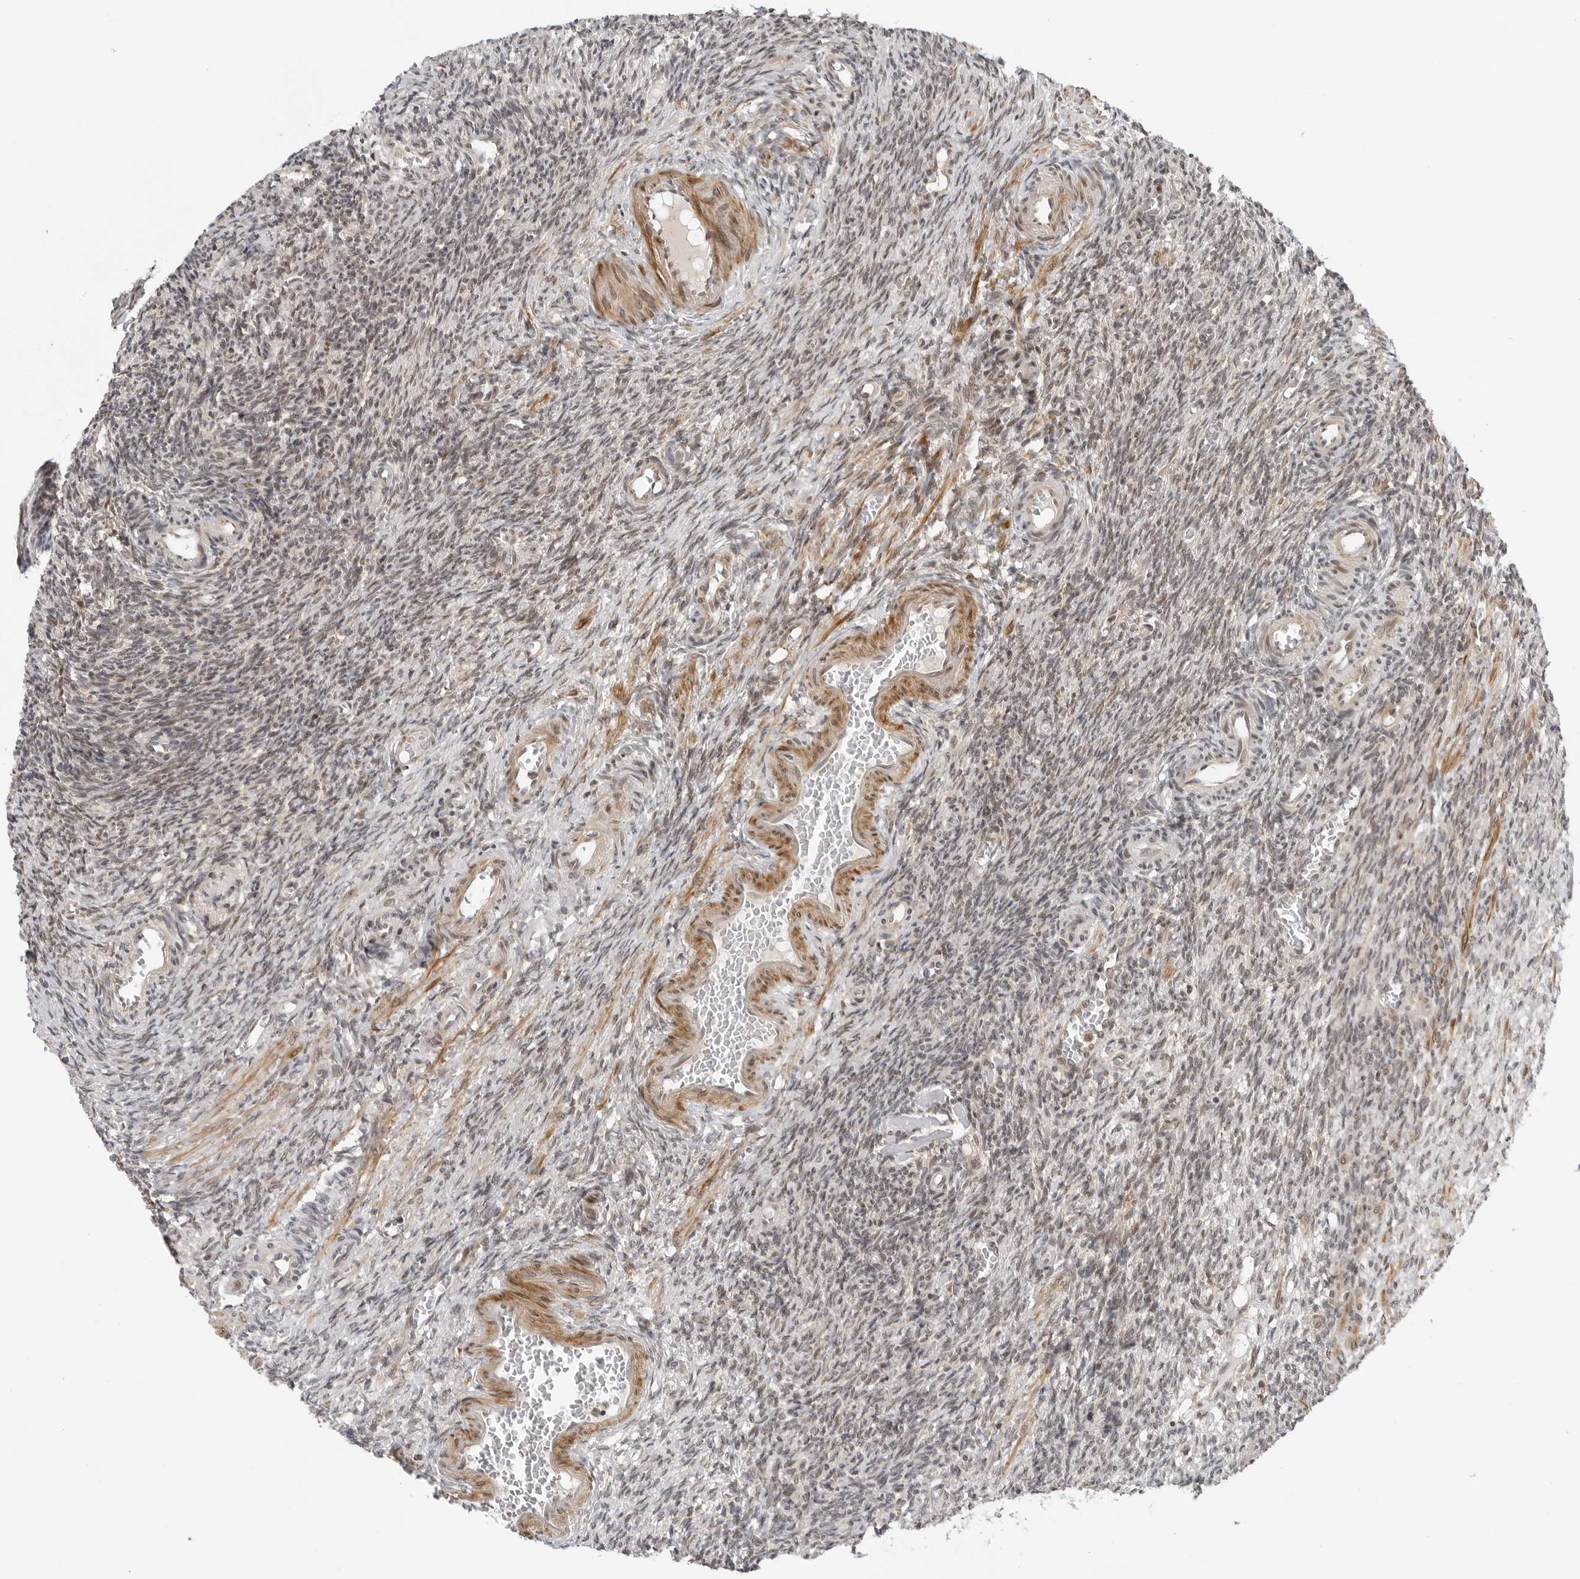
{"staining": {"intensity": "weak", "quantity": "25%-75%", "location": "cytoplasmic/membranous,nuclear"}, "tissue": "ovary", "cell_type": "Ovarian stroma cells", "image_type": "normal", "snomed": [{"axis": "morphology", "description": "Normal tissue, NOS"}, {"axis": "topography", "description": "Ovary"}], "caption": "This is an image of immunohistochemistry staining of normal ovary, which shows weak staining in the cytoplasmic/membranous,nuclear of ovarian stroma cells.", "gene": "MAP2K5", "patient": {"sex": "female", "age": 27}}